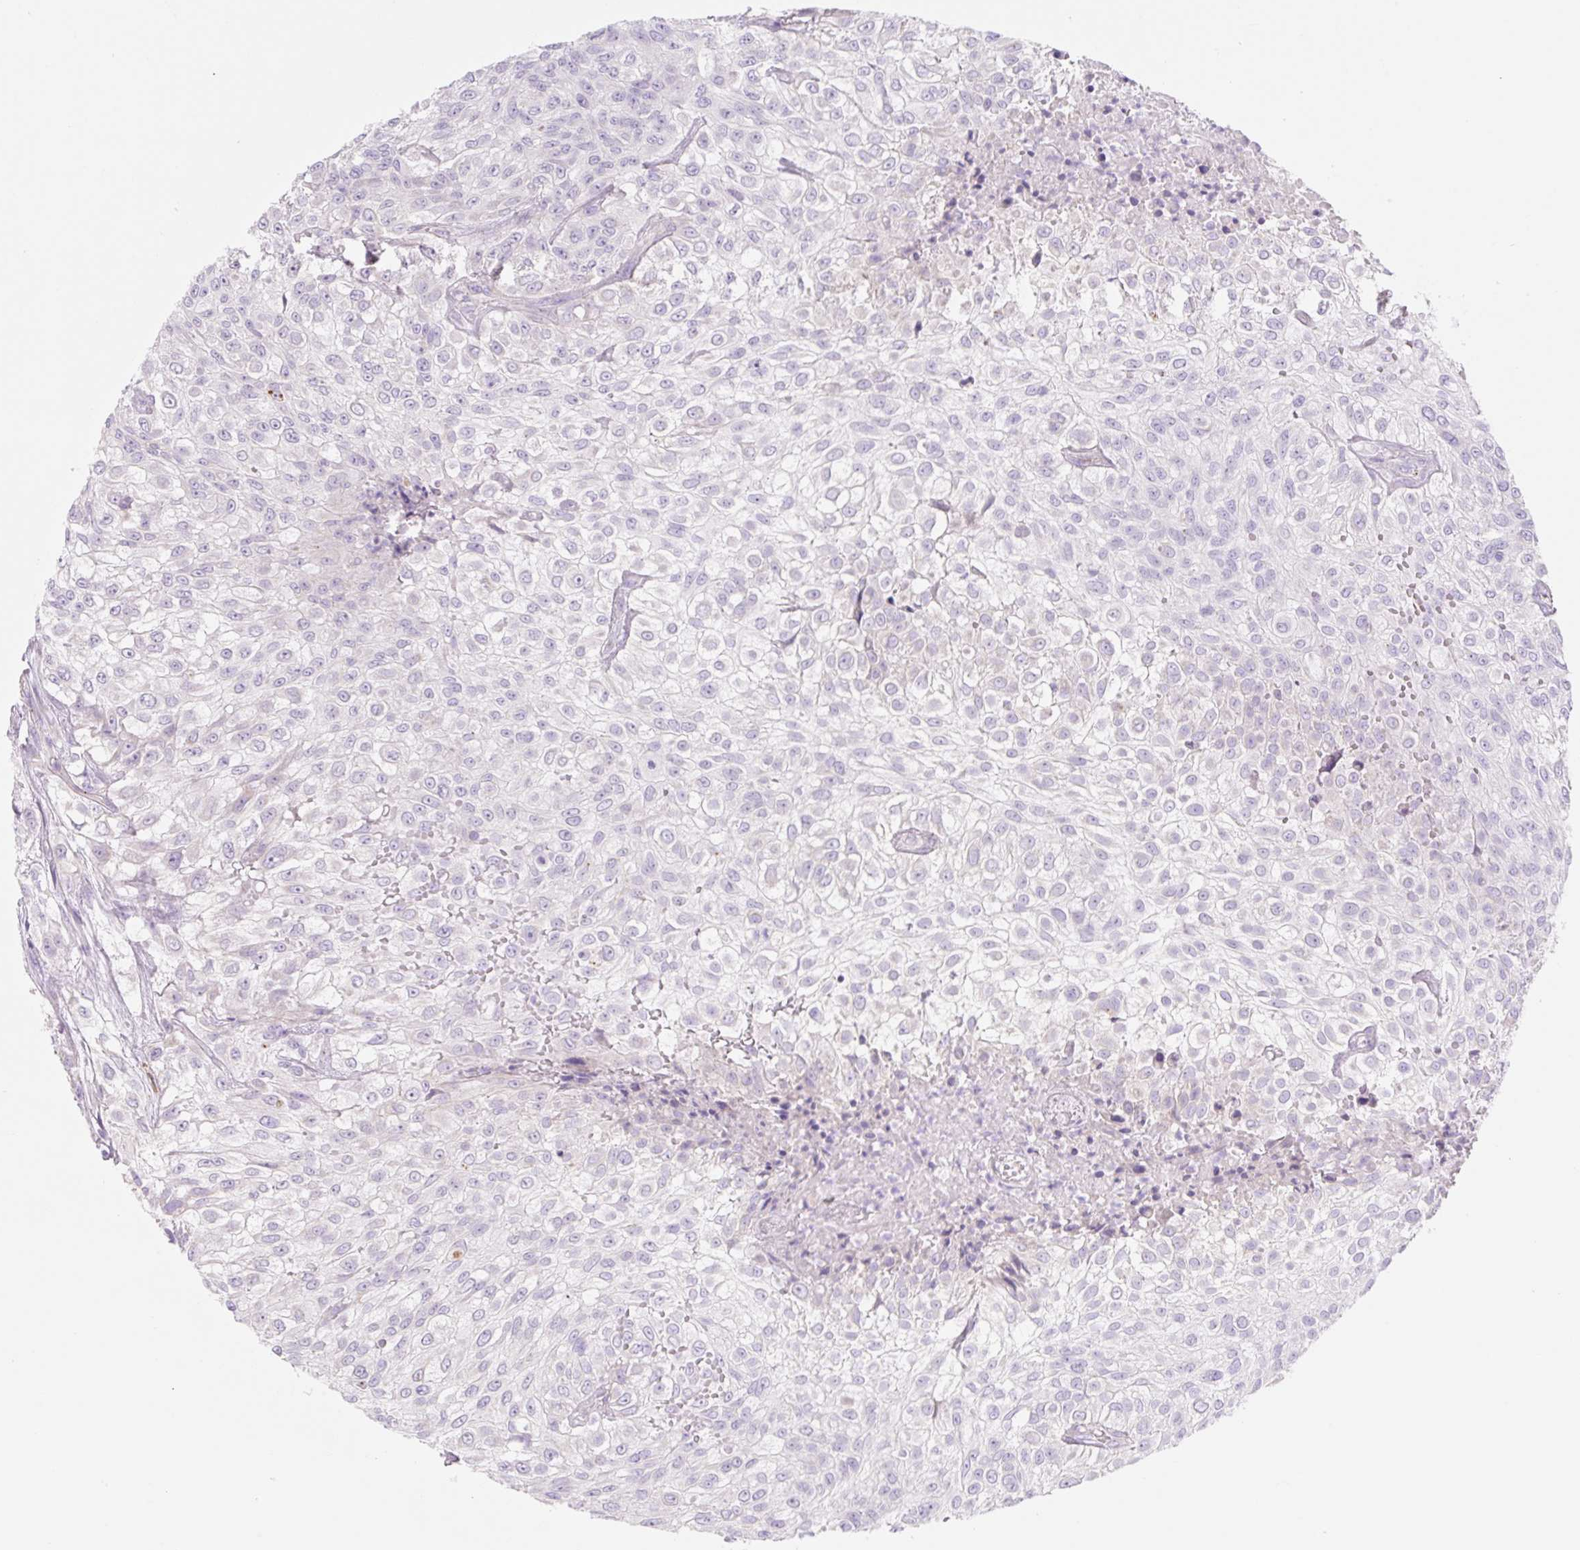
{"staining": {"intensity": "negative", "quantity": "none", "location": "none"}, "tissue": "urothelial cancer", "cell_type": "Tumor cells", "image_type": "cancer", "snomed": [{"axis": "morphology", "description": "Urothelial carcinoma, High grade"}, {"axis": "topography", "description": "Urinary bladder"}], "caption": "Immunohistochemical staining of human urothelial cancer exhibits no significant positivity in tumor cells.", "gene": "CLEC3A", "patient": {"sex": "male", "age": 56}}